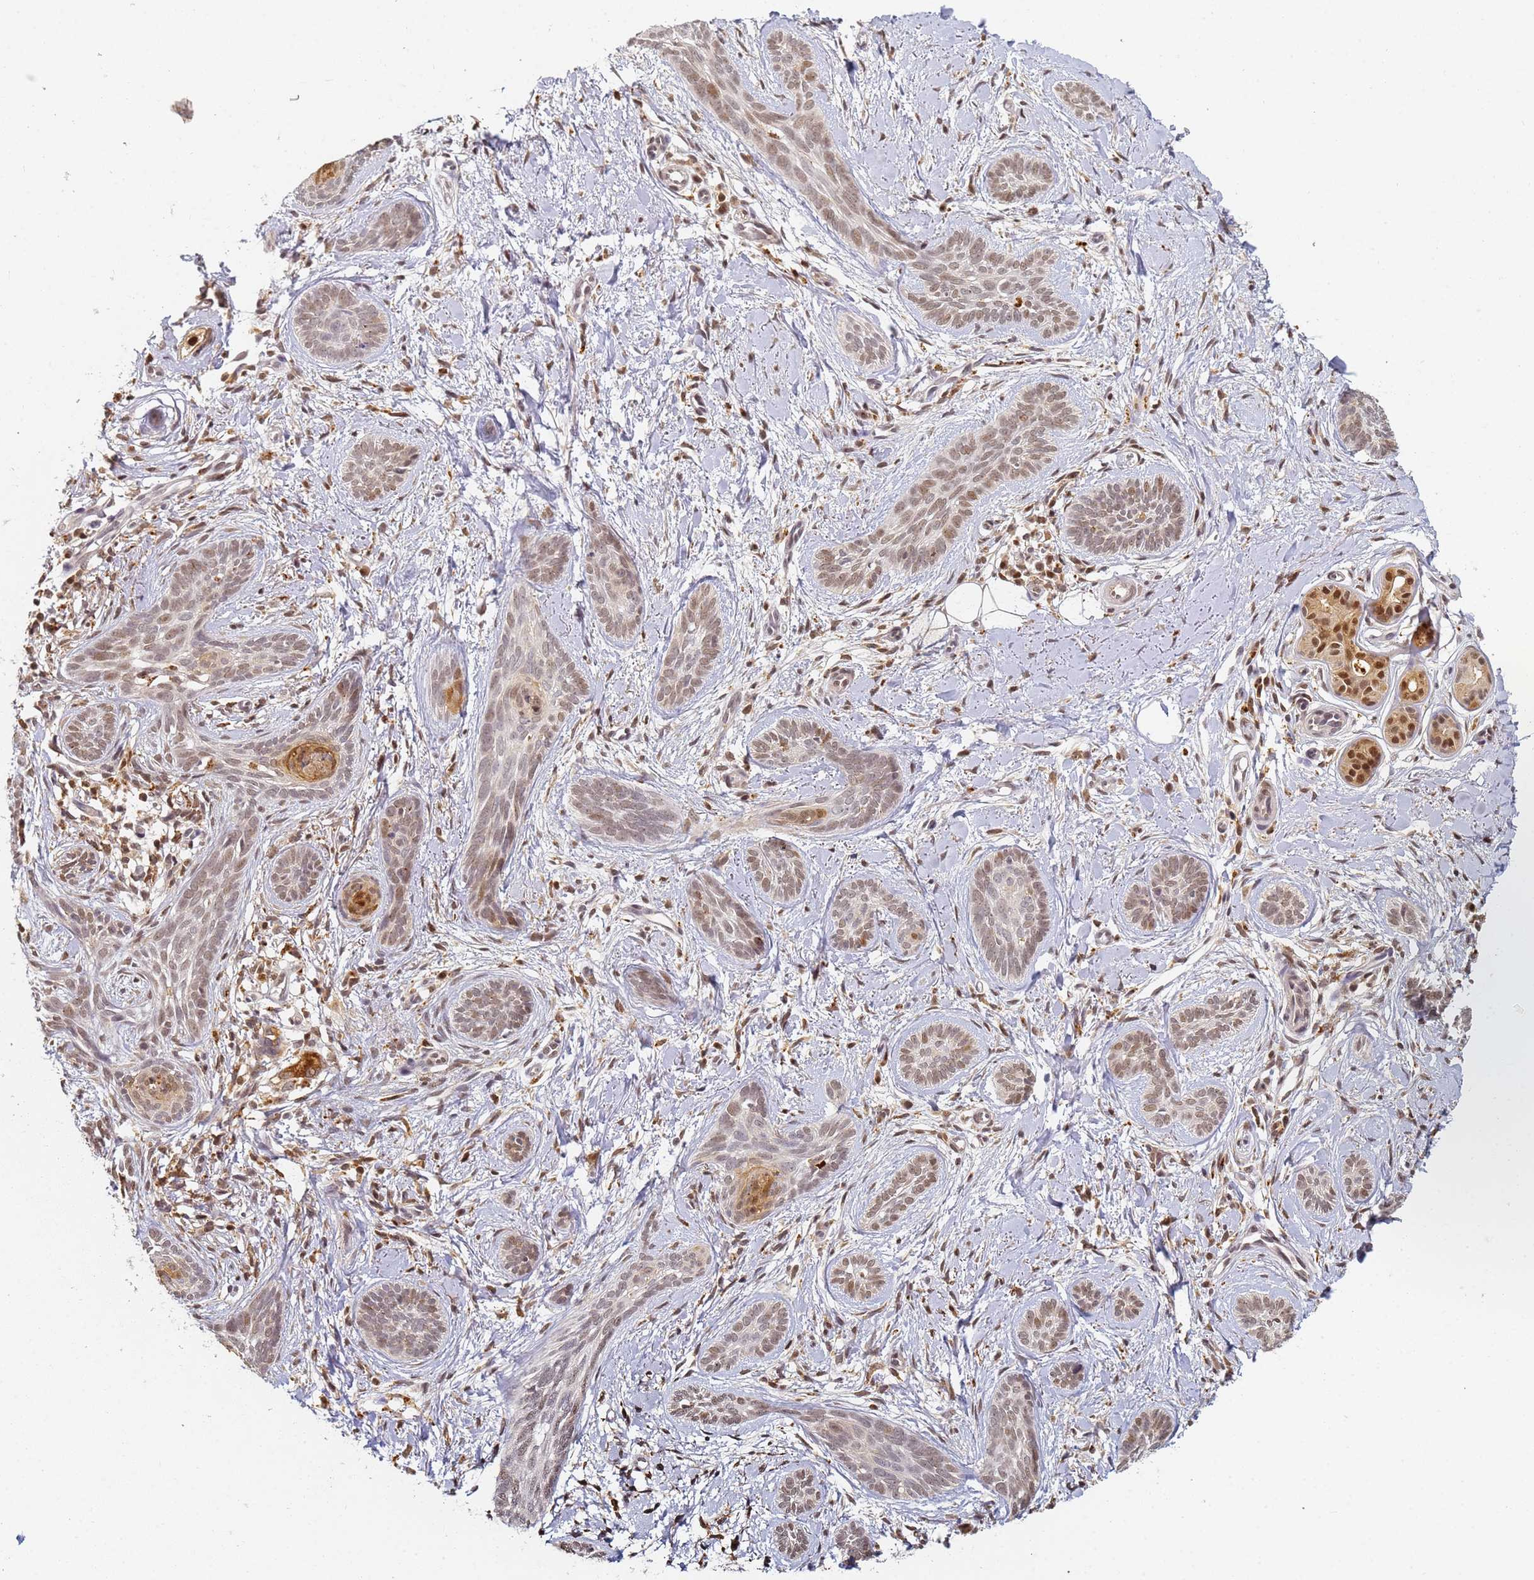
{"staining": {"intensity": "moderate", "quantity": "25%-75%", "location": "nuclear"}, "tissue": "skin cancer", "cell_type": "Tumor cells", "image_type": "cancer", "snomed": [{"axis": "morphology", "description": "Basal cell carcinoma"}, {"axis": "topography", "description": "Skin"}], "caption": "Human basal cell carcinoma (skin) stained for a protein (brown) displays moderate nuclear positive positivity in approximately 25%-75% of tumor cells.", "gene": "HMCES", "patient": {"sex": "female", "age": 81}}